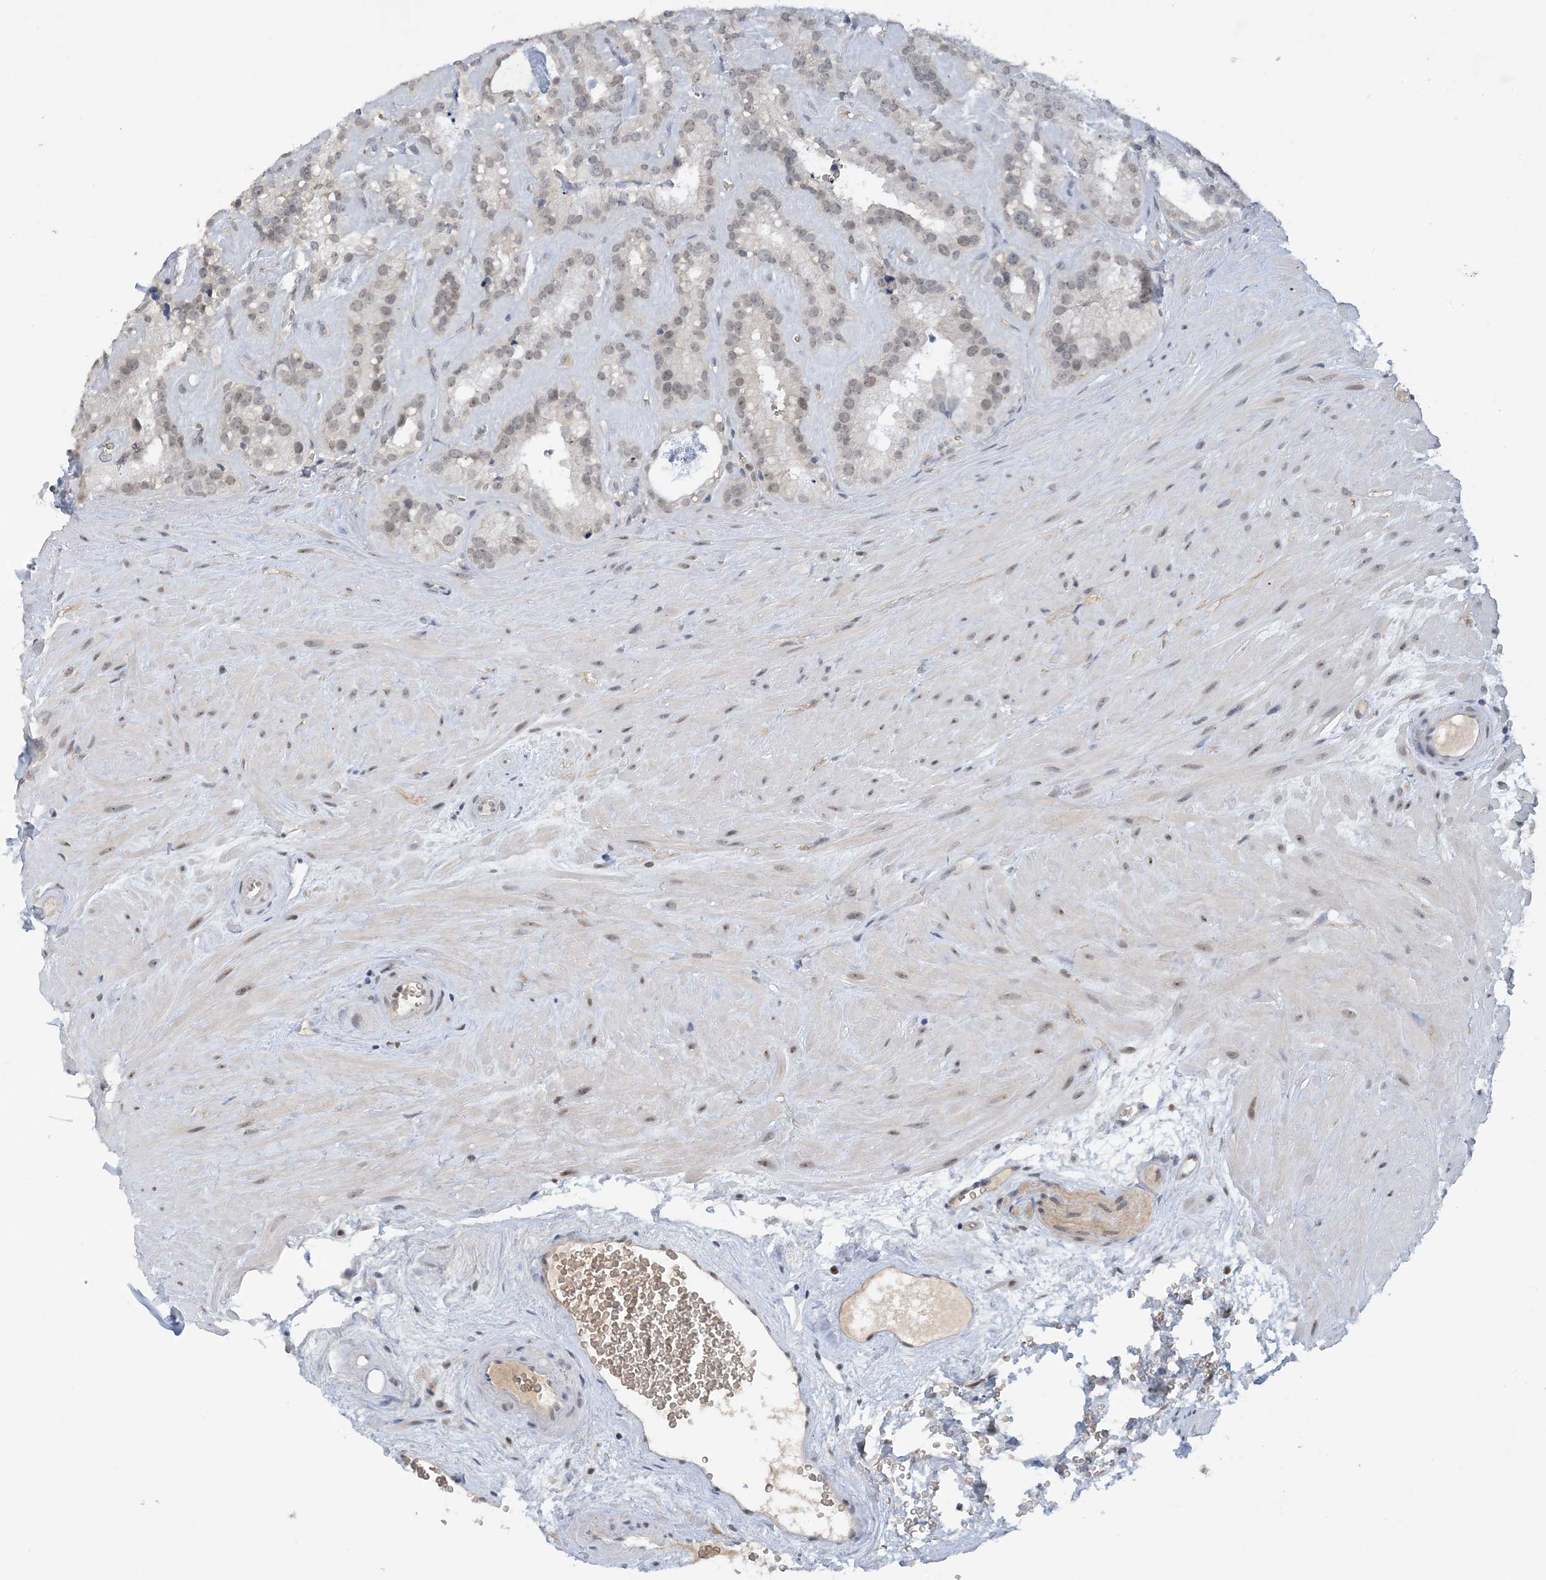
{"staining": {"intensity": "moderate", "quantity": "<25%", "location": "cytoplasmic/membranous"}, "tissue": "seminal vesicle", "cell_type": "Glandular cells", "image_type": "normal", "snomed": [{"axis": "morphology", "description": "Normal tissue, NOS"}, {"axis": "topography", "description": "Prostate"}, {"axis": "topography", "description": "Seminal veicle"}], "caption": "The histopathology image demonstrates immunohistochemical staining of benign seminal vesicle. There is moderate cytoplasmic/membranous expression is present in approximately <25% of glandular cells. The staining was performed using DAB, with brown indicating positive protein expression. Nuclei are stained blue with hematoxylin.", "gene": "UBE2E1", "patient": {"sex": "male", "age": 59}}